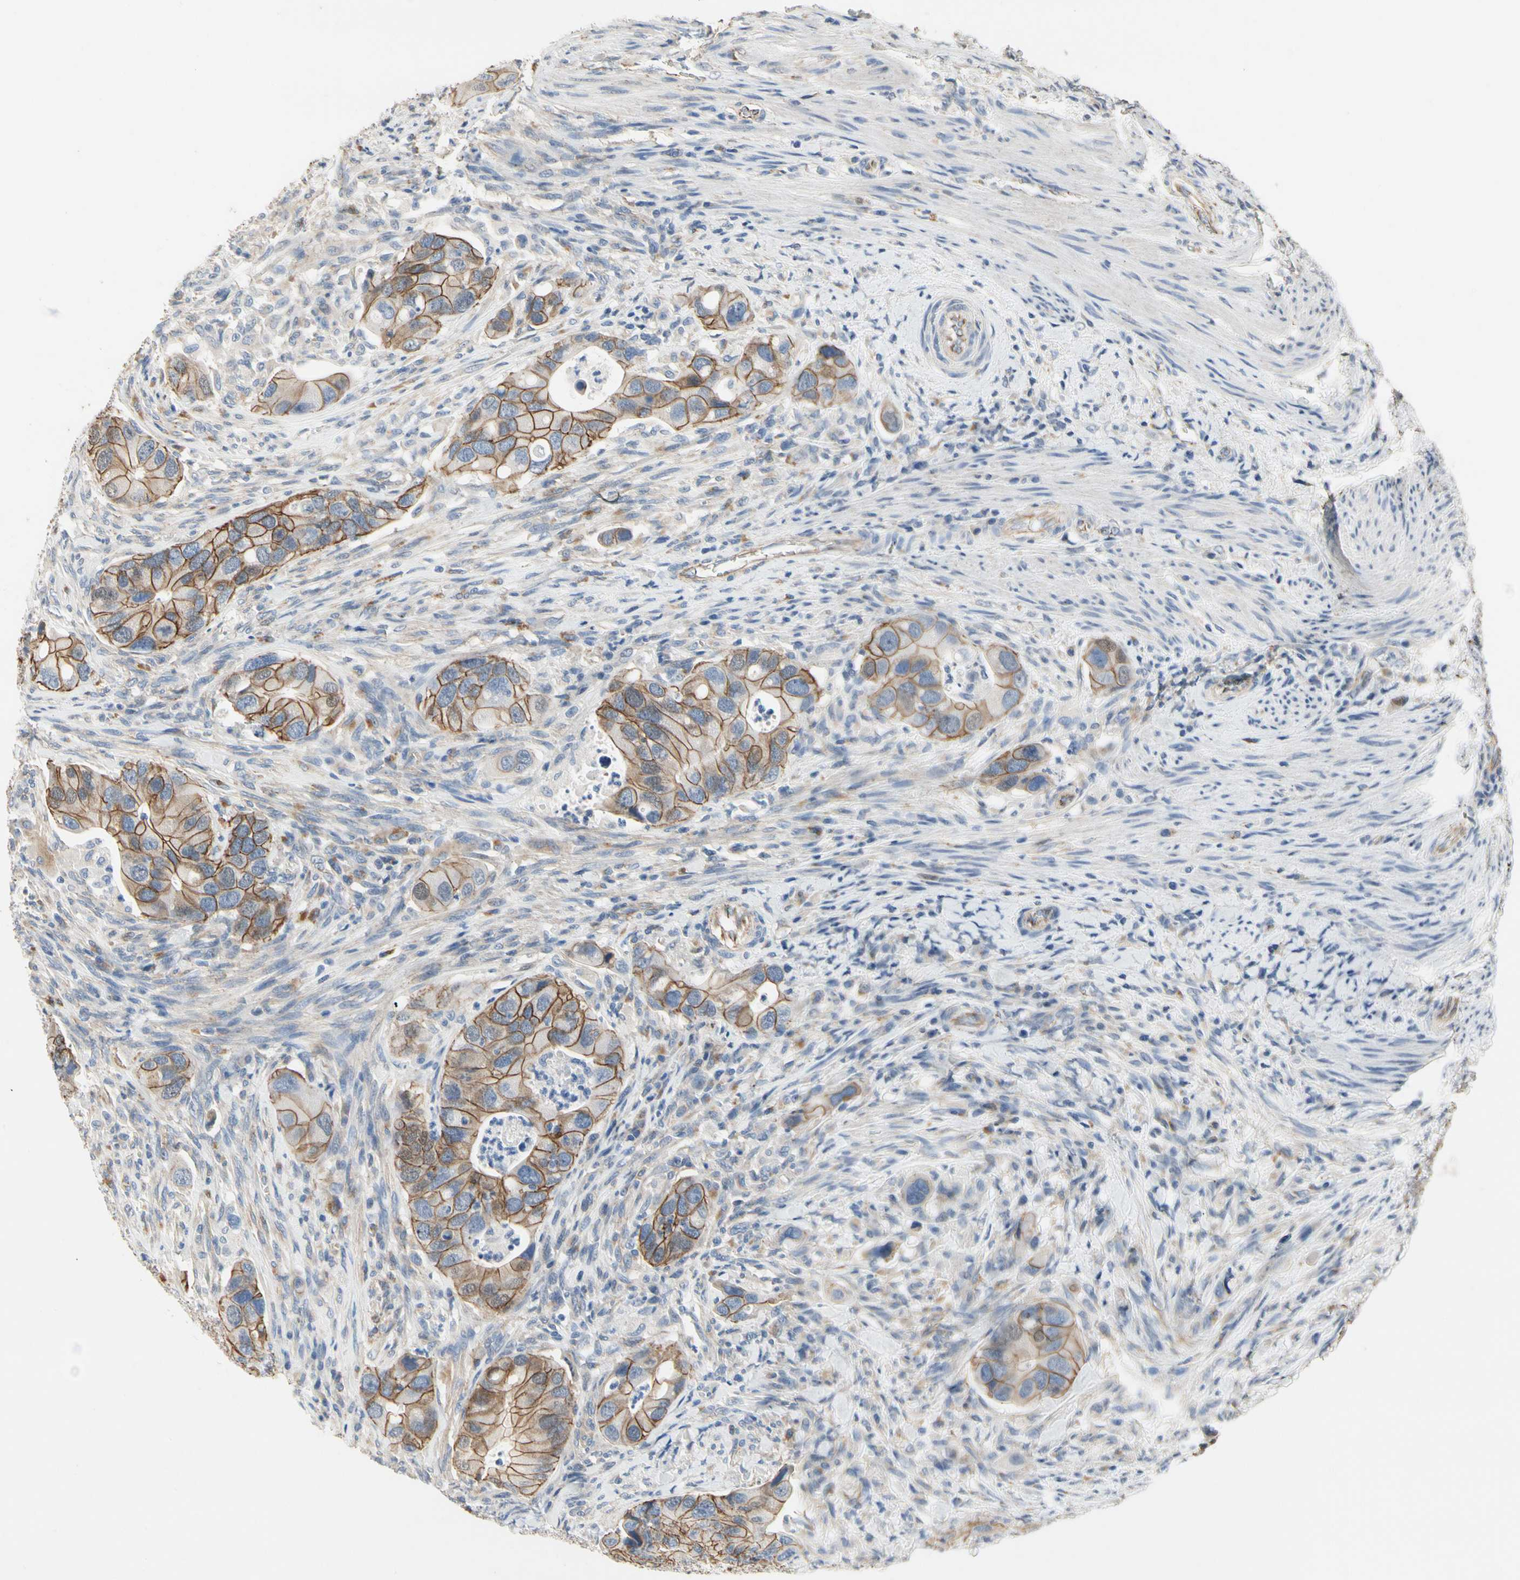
{"staining": {"intensity": "moderate", "quantity": ">75%", "location": "cytoplasmic/membranous"}, "tissue": "colorectal cancer", "cell_type": "Tumor cells", "image_type": "cancer", "snomed": [{"axis": "morphology", "description": "Adenocarcinoma, NOS"}, {"axis": "topography", "description": "Rectum"}], "caption": "Adenocarcinoma (colorectal) was stained to show a protein in brown. There is medium levels of moderate cytoplasmic/membranous staining in approximately >75% of tumor cells. (DAB (3,3'-diaminobenzidine) = brown stain, brightfield microscopy at high magnification).", "gene": "LGR6", "patient": {"sex": "female", "age": 57}}